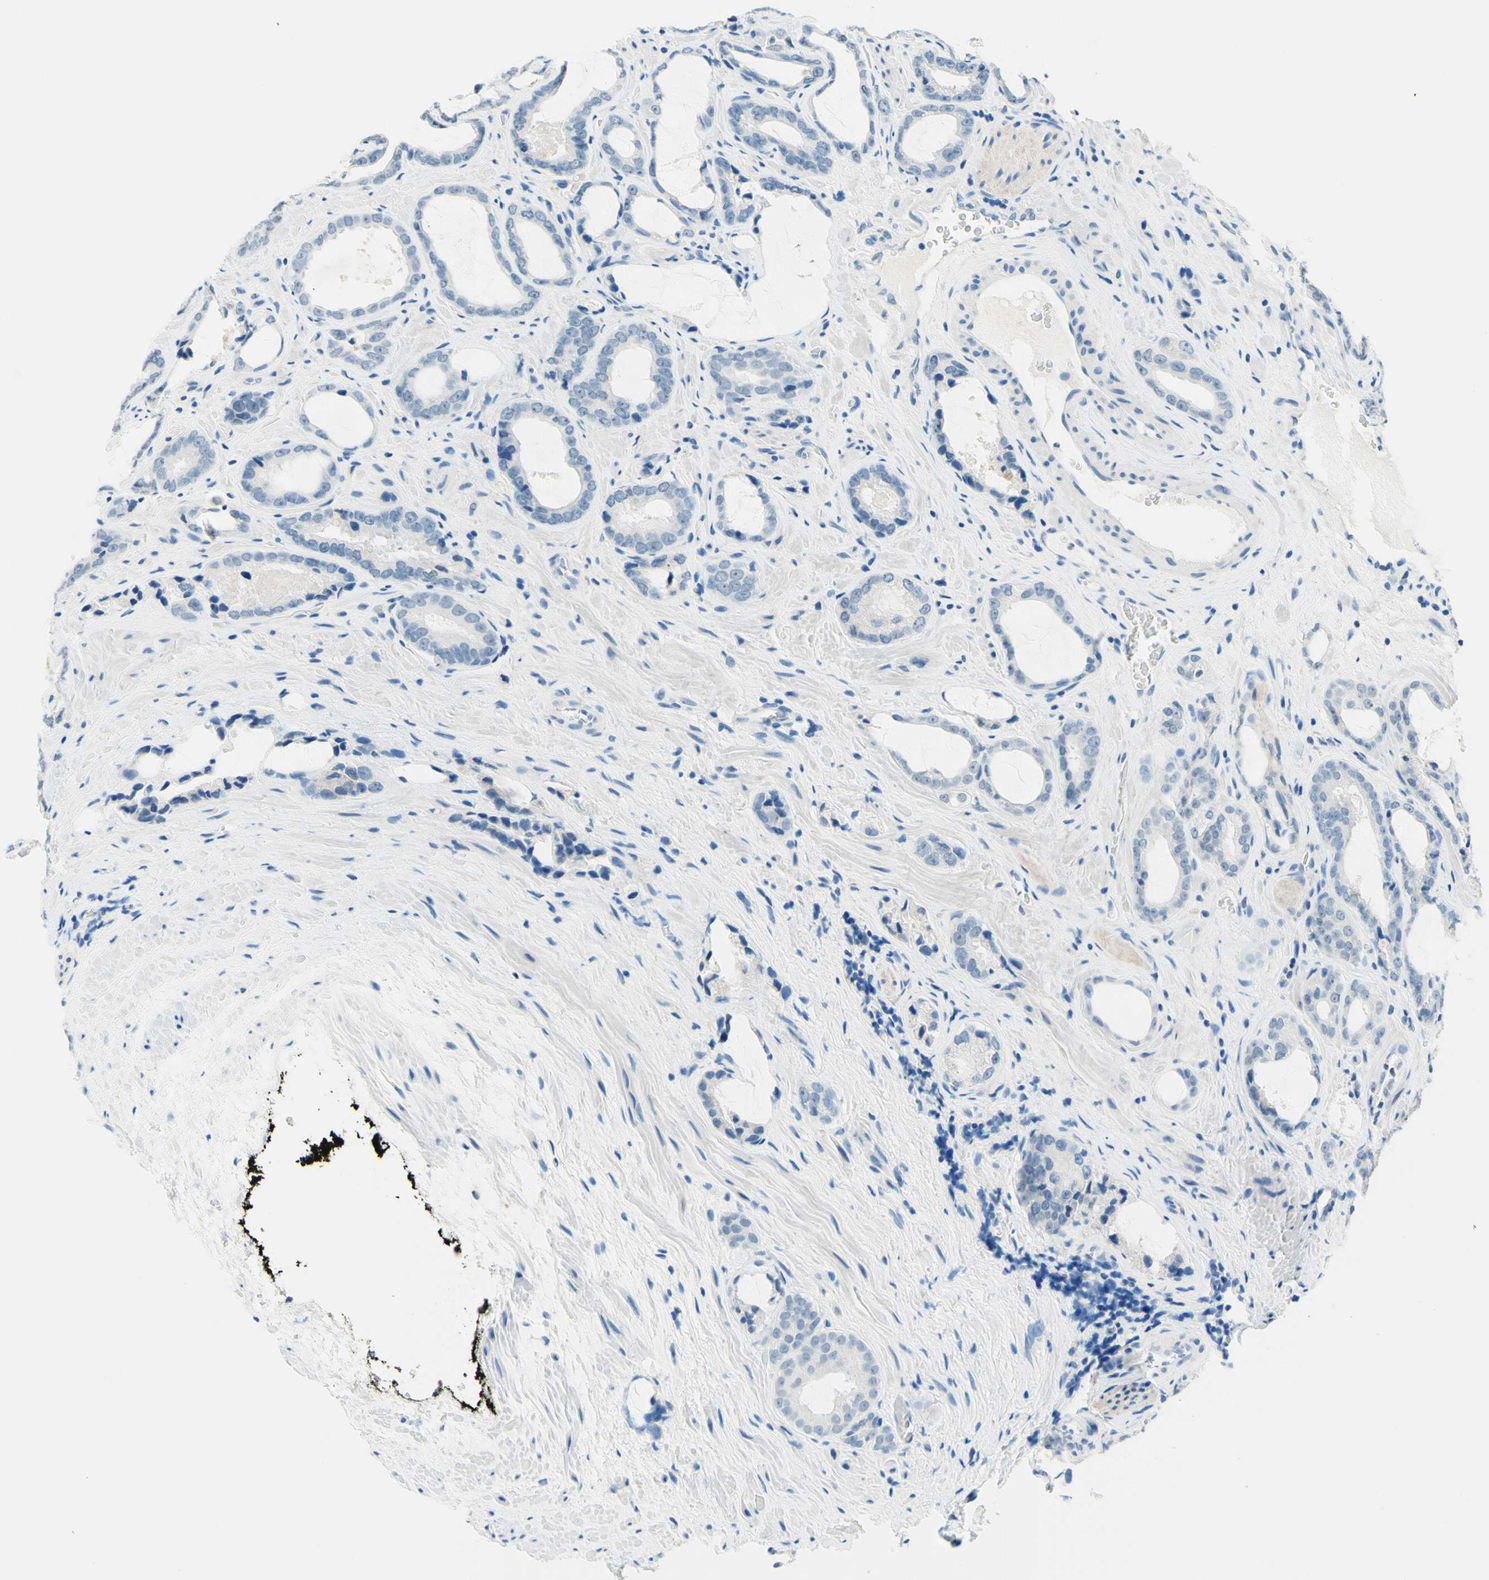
{"staining": {"intensity": "negative", "quantity": "none", "location": "none"}, "tissue": "prostate cancer", "cell_type": "Tumor cells", "image_type": "cancer", "snomed": [{"axis": "morphology", "description": "Adenocarcinoma, Low grade"}, {"axis": "topography", "description": "Prostate"}], "caption": "A micrograph of prostate cancer (adenocarcinoma (low-grade)) stained for a protein shows no brown staining in tumor cells. (Brightfield microscopy of DAB IHC at high magnification).", "gene": "PASD1", "patient": {"sex": "male", "age": 60}}